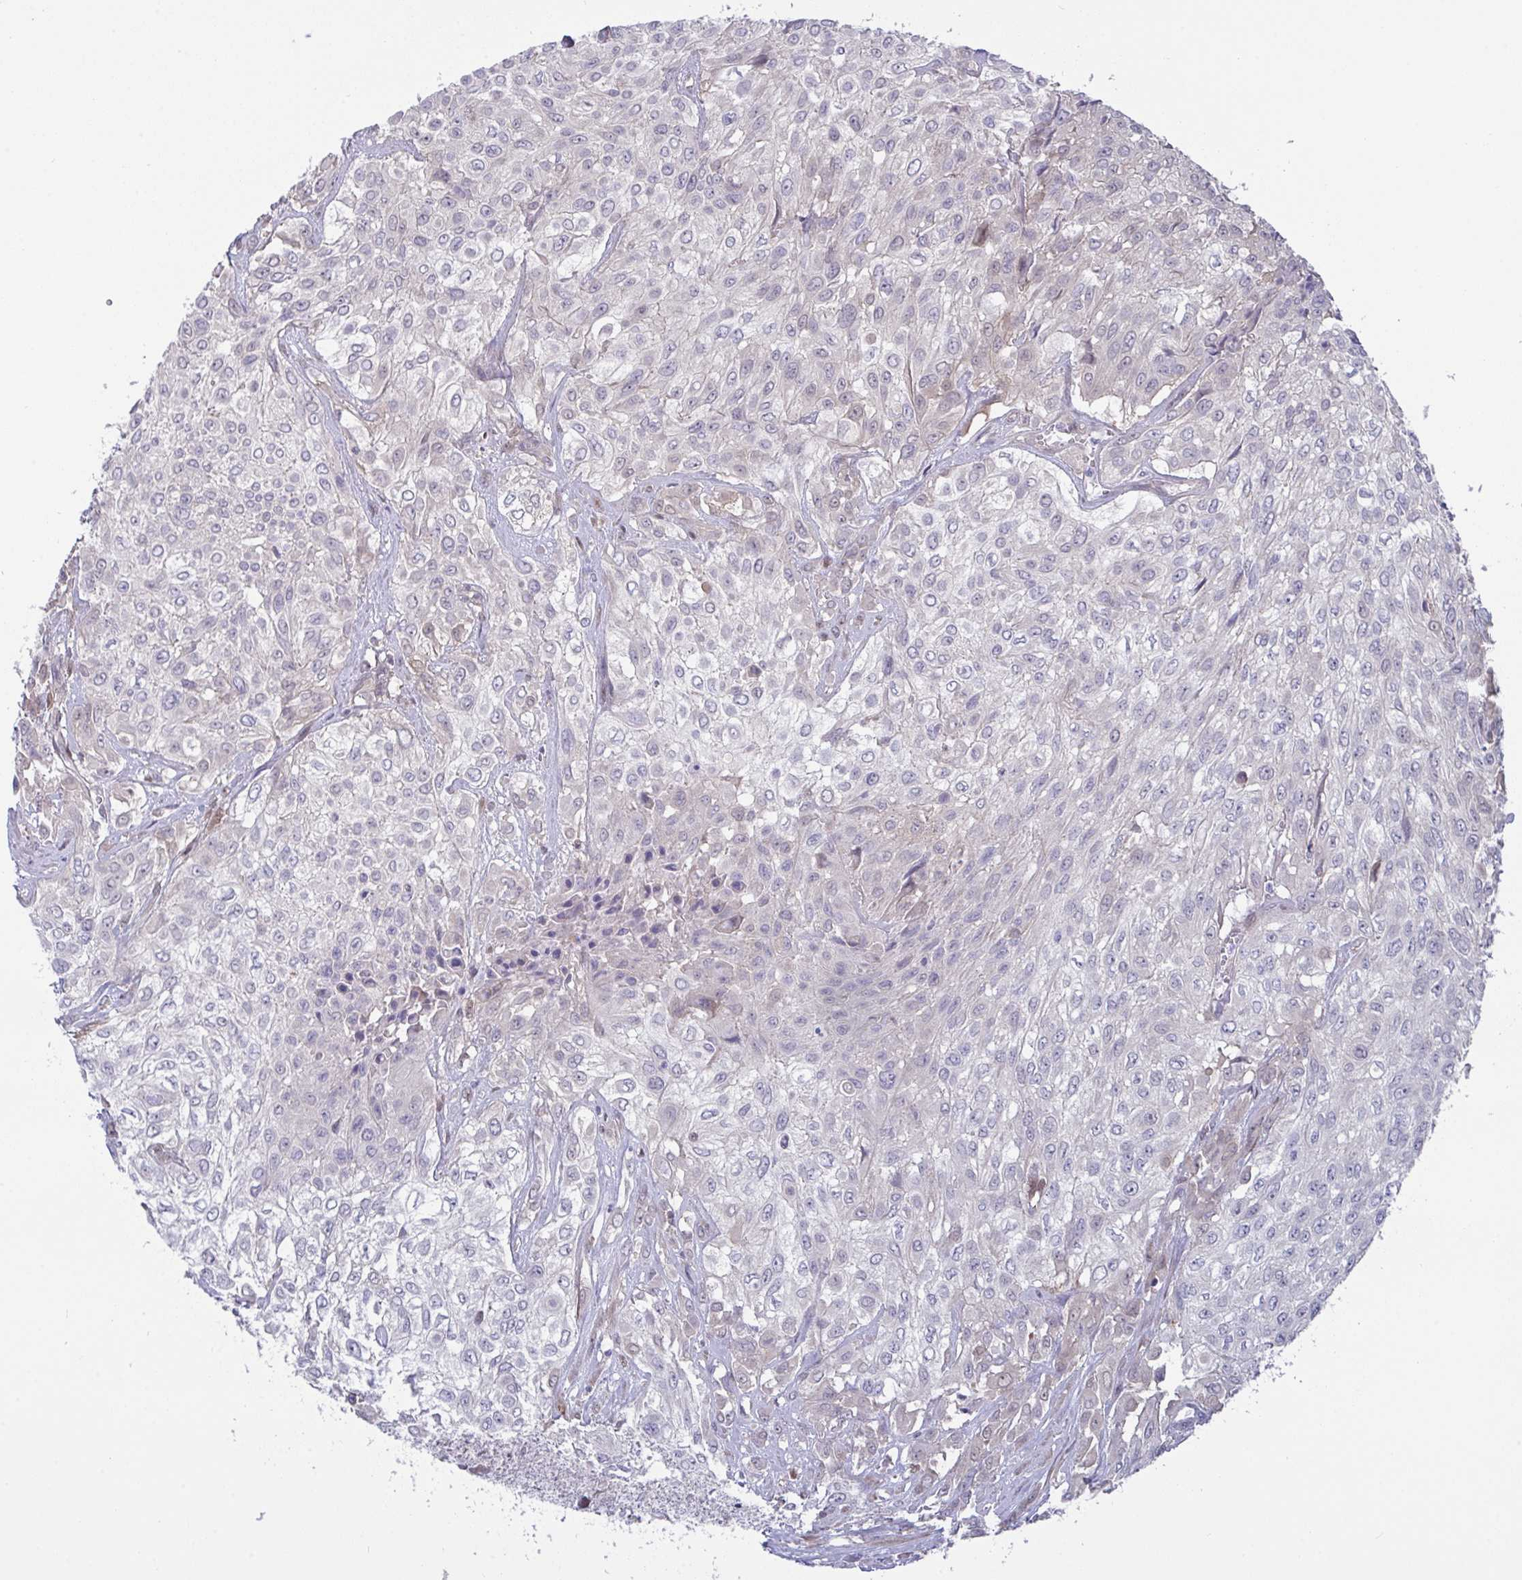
{"staining": {"intensity": "negative", "quantity": "none", "location": "none"}, "tissue": "urothelial cancer", "cell_type": "Tumor cells", "image_type": "cancer", "snomed": [{"axis": "morphology", "description": "Urothelial carcinoma, High grade"}, {"axis": "topography", "description": "Urinary bladder"}], "caption": "There is no significant positivity in tumor cells of high-grade urothelial carcinoma. (DAB (3,3'-diaminobenzidine) IHC visualized using brightfield microscopy, high magnification).", "gene": "L3HYPDH", "patient": {"sex": "male", "age": 57}}